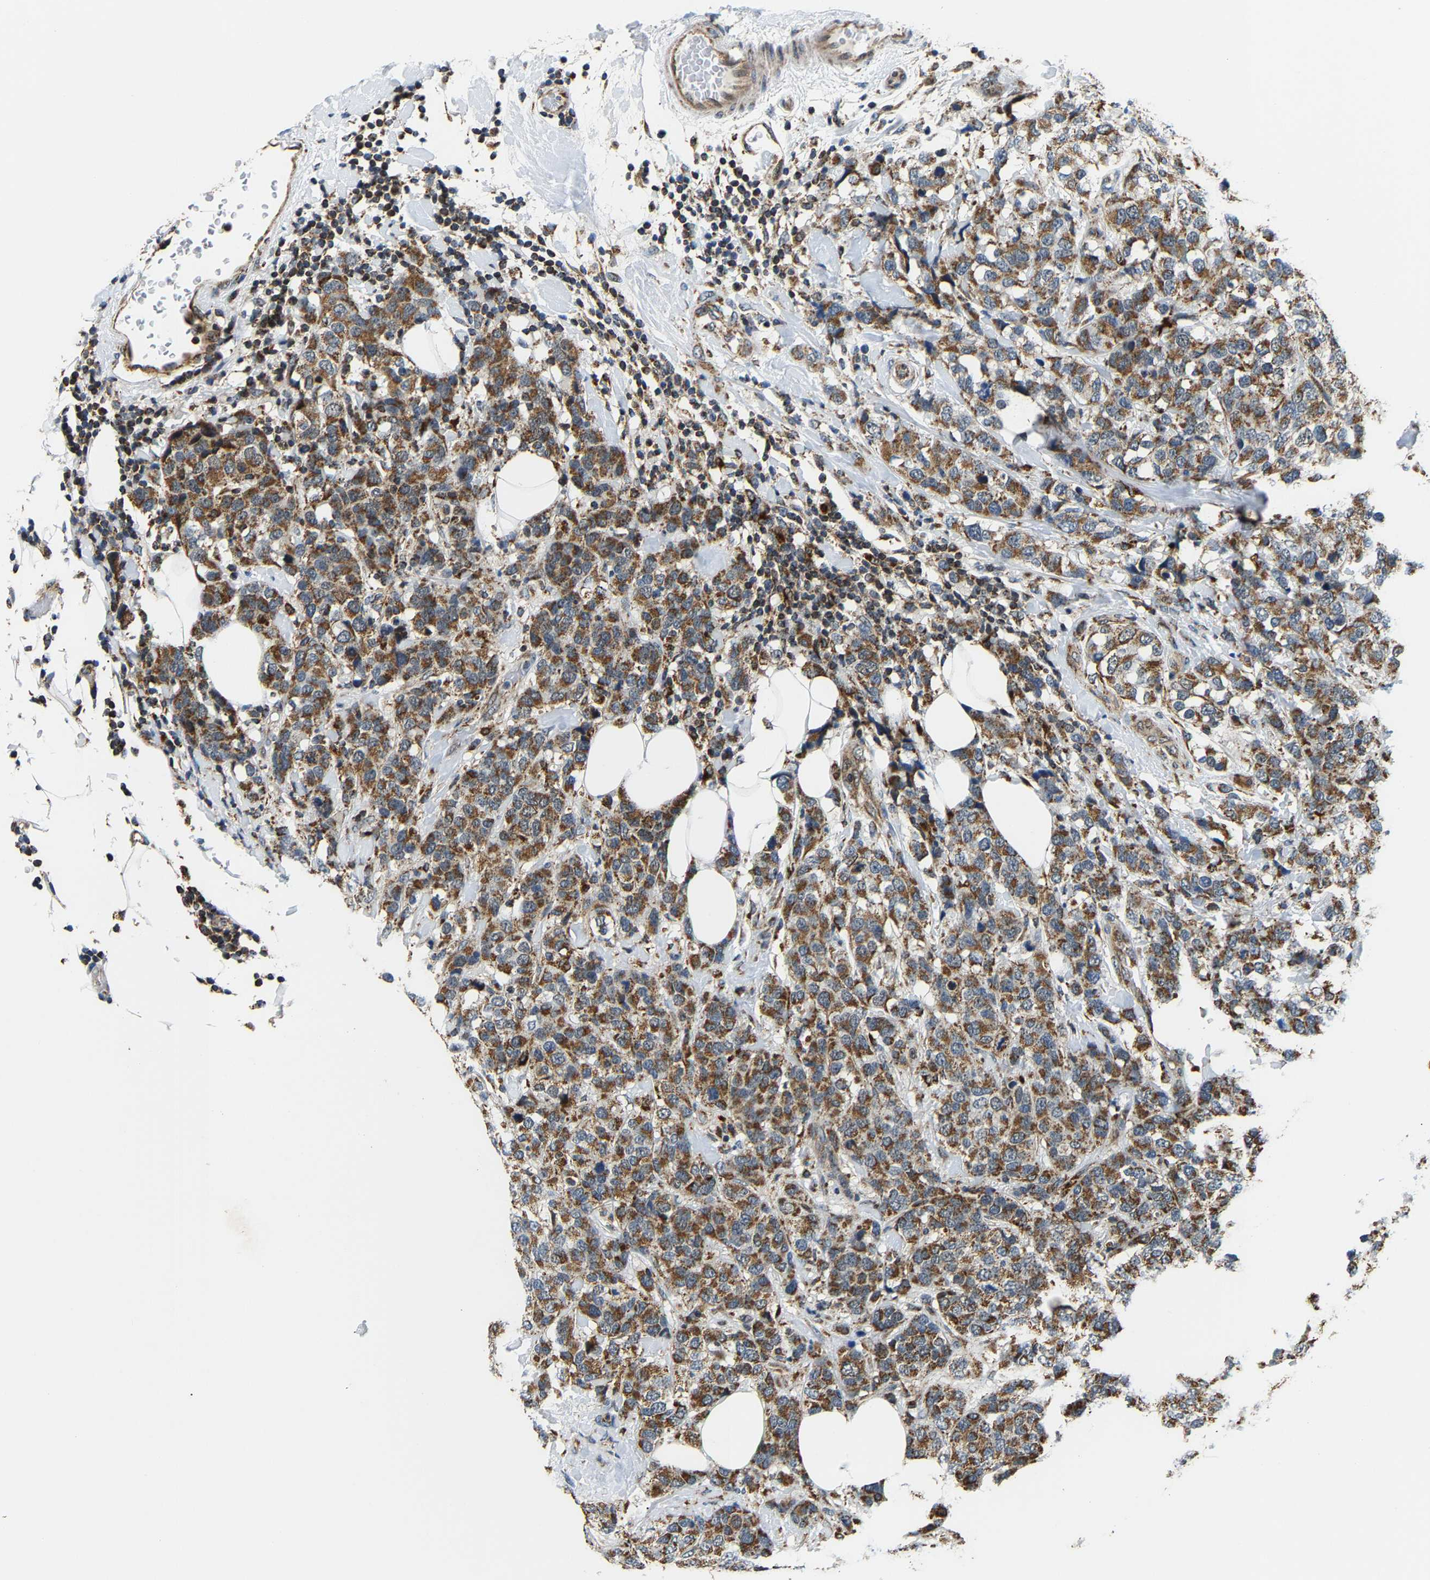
{"staining": {"intensity": "moderate", "quantity": ">75%", "location": "cytoplasmic/membranous"}, "tissue": "breast cancer", "cell_type": "Tumor cells", "image_type": "cancer", "snomed": [{"axis": "morphology", "description": "Lobular carcinoma"}, {"axis": "topography", "description": "Breast"}], "caption": "Breast cancer (lobular carcinoma) stained with a protein marker exhibits moderate staining in tumor cells.", "gene": "GIMAP7", "patient": {"sex": "female", "age": 59}}